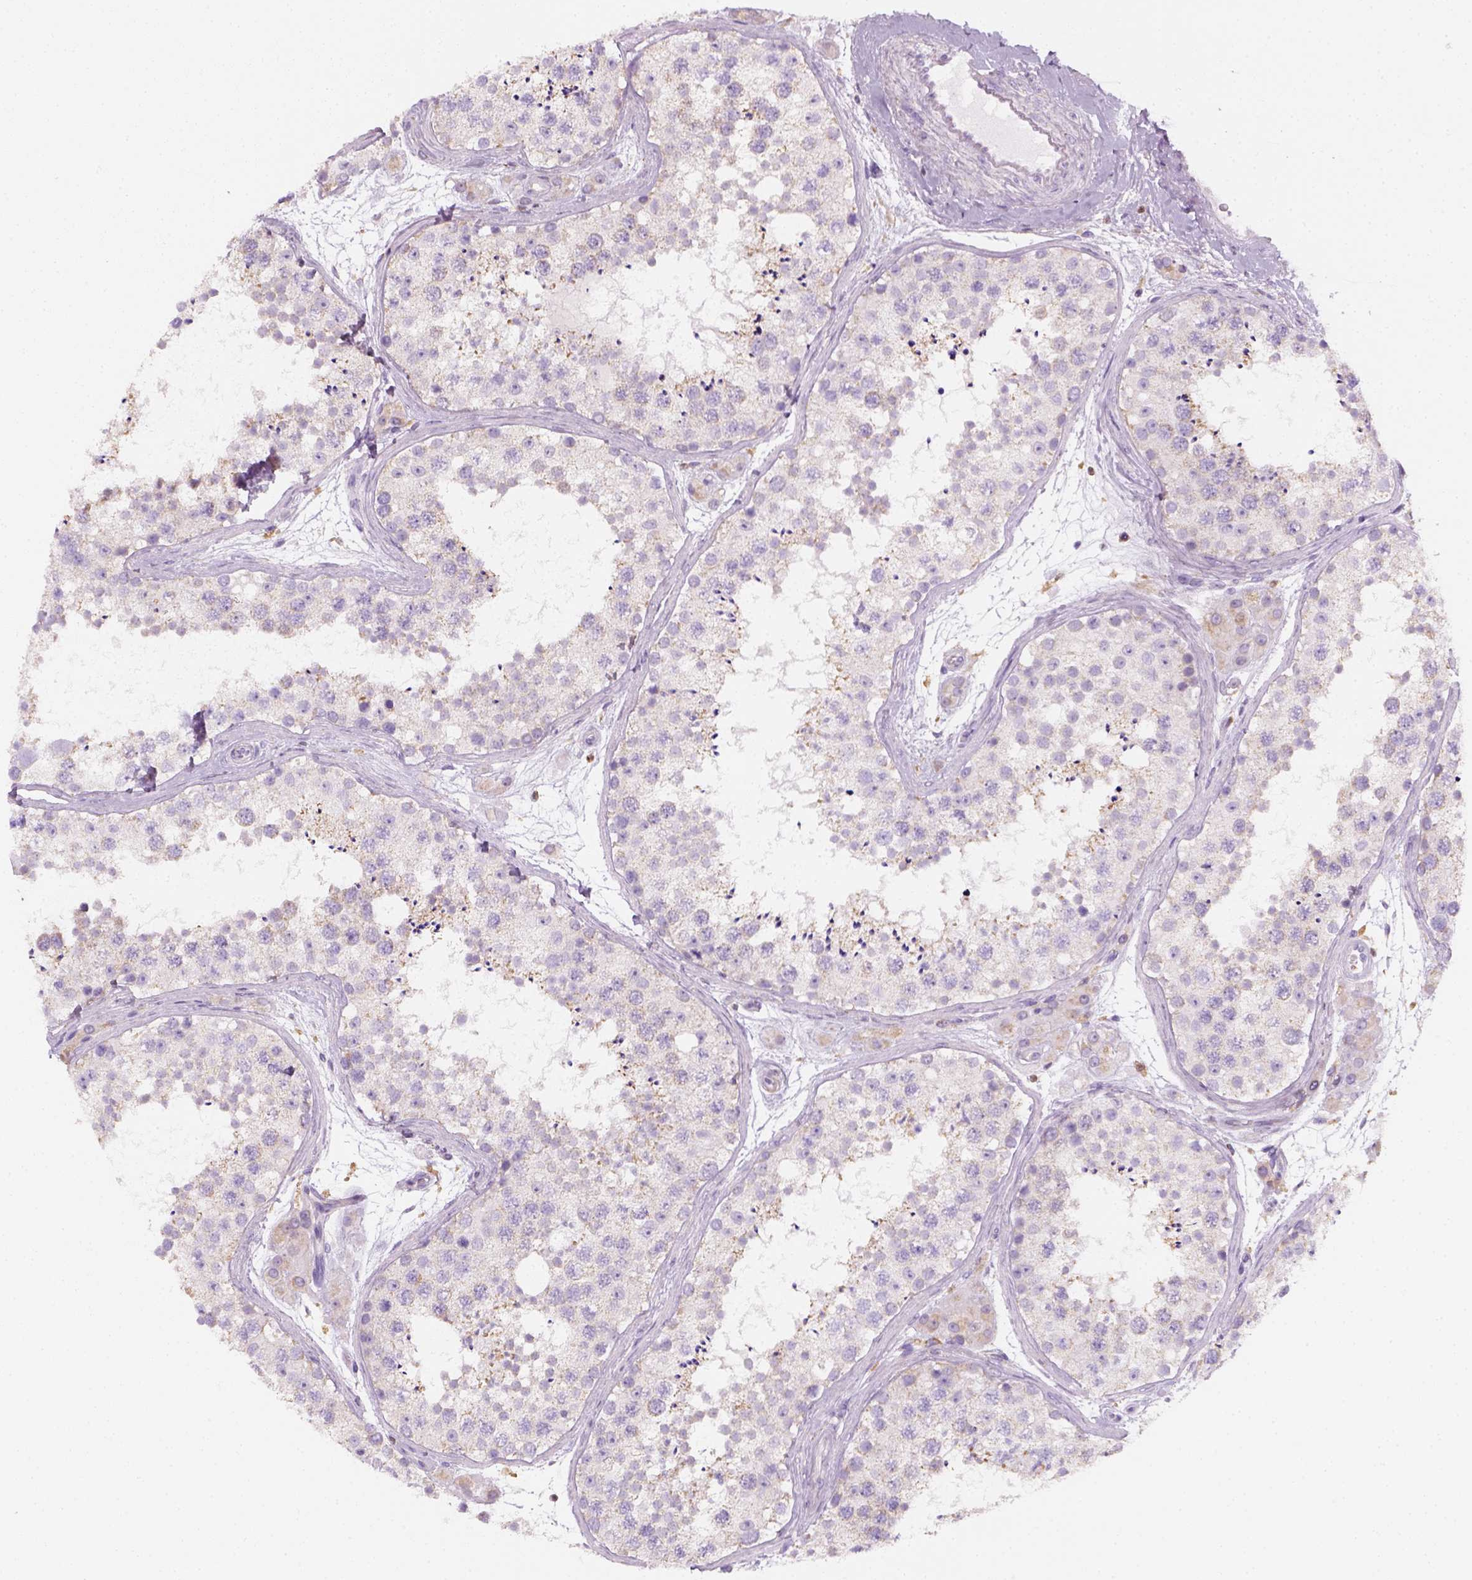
{"staining": {"intensity": "negative", "quantity": "none", "location": "none"}, "tissue": "testis", "cell_type": "Cells in seminiferous ducts", "image_type": "normal", "snomed": [{"axis": "morphology", "description": "Normal tissue, NOS"}, {"axis": "topography", "description": "Testis"}], "caption": "Immunohistochemistry (IHC) micrograph of unremarkable testis: human testis stained with DAB demonstrates no significant protein expression in cells in seminiferous ducts.", "gene": "AWAT2", "patient": {"sex": "male", "age": 41}}